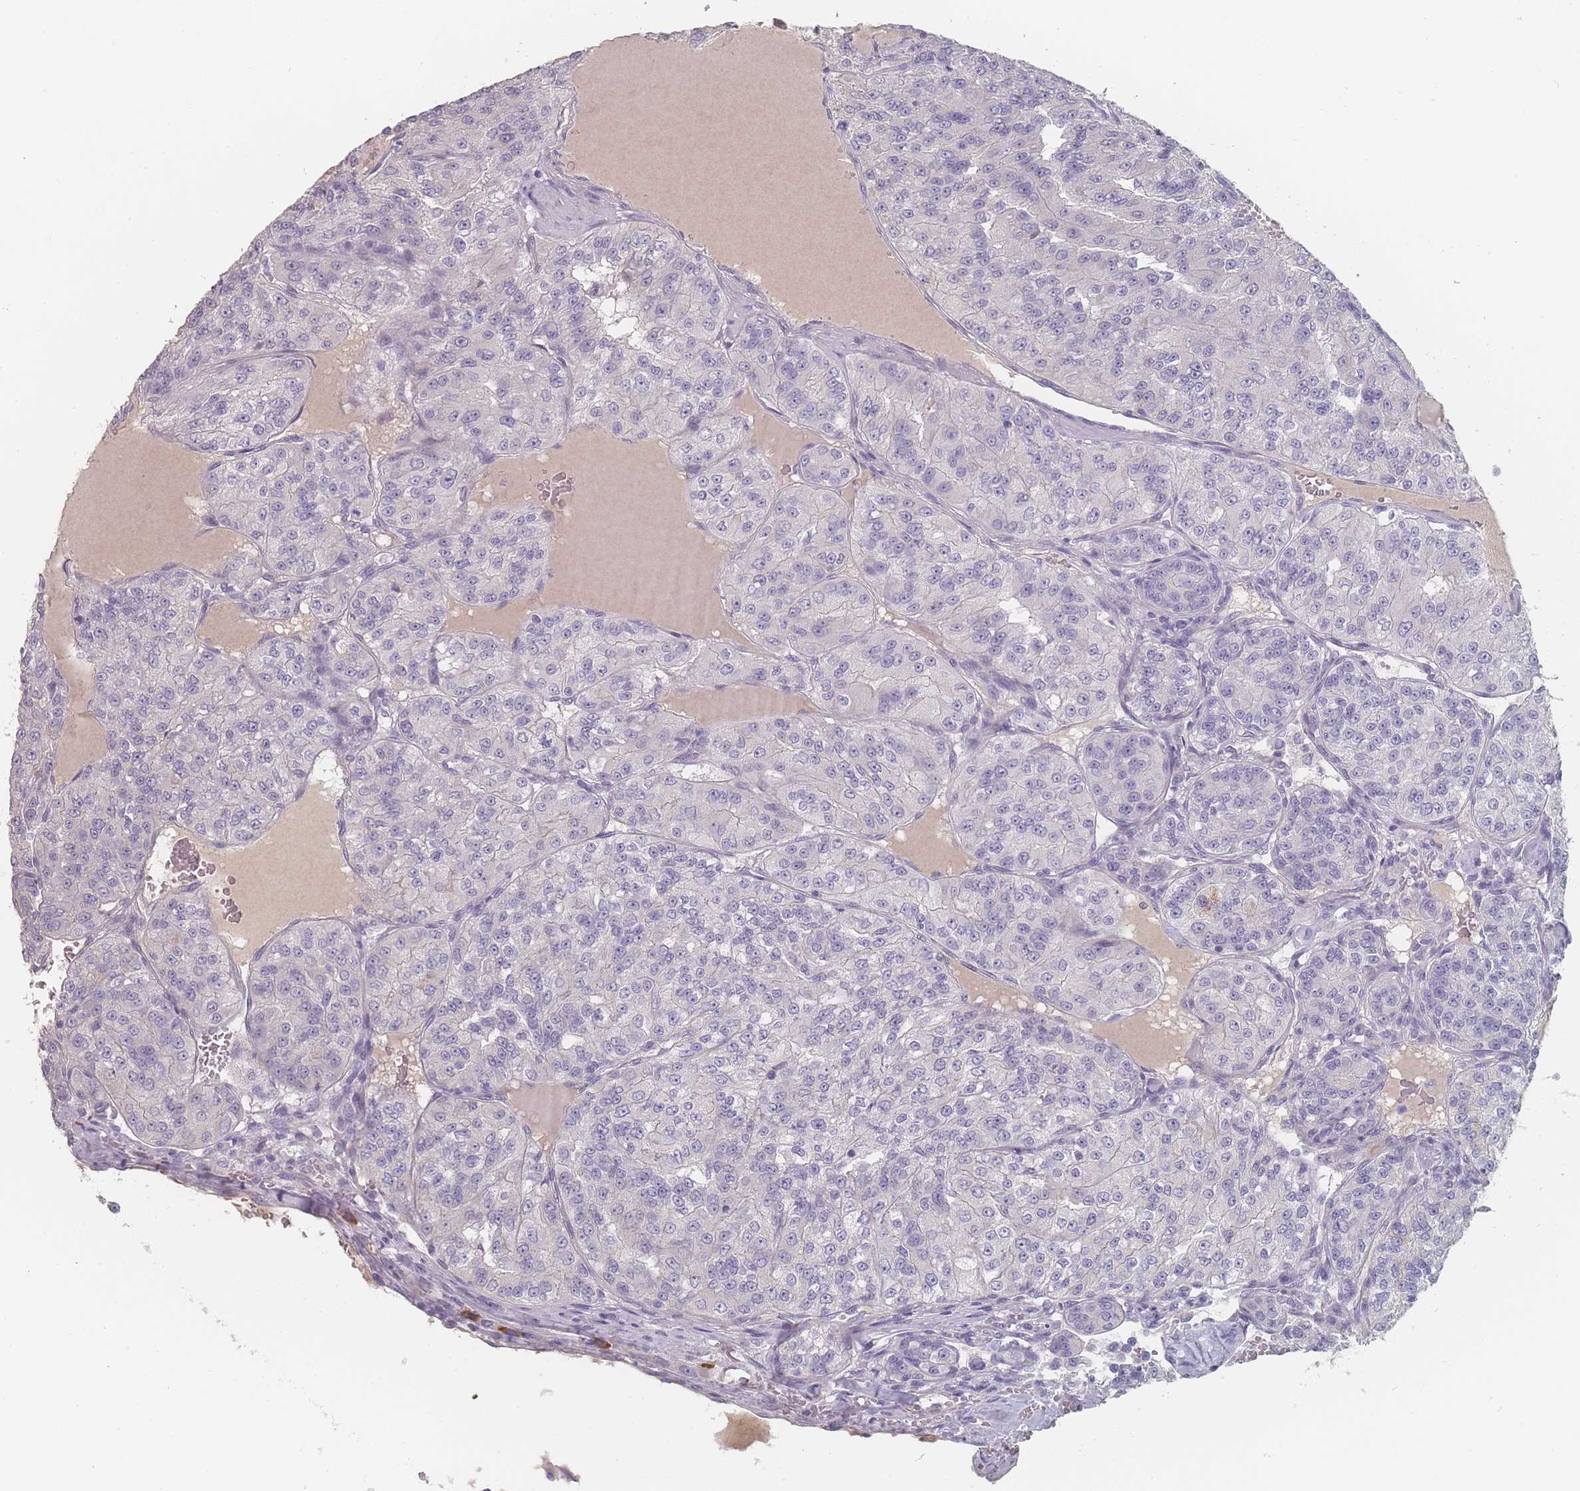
{"staining": {"intensity": "negative", "quantity": "none", "location": "none"}, "tissue": "renal cancer", "cell_type": "Tumor cells", "image_type": "cancer", "snomed": [{"axis": "morphology", "description": "Adenocarcinoma, NOS"}, {"axis": "topography", "description": "Kidney"}], "caption": "An image of human renal cancer (adenocarcinoma) is negative for staining in tumor cells. The staining was performed using DAB to visualize the protein expression in brown, while the nuclei were stained in blue with hematoxylin (Magnification: 20x).", "gene": "SLC35E4", "patient": {"sex": "female", "age": 63}}